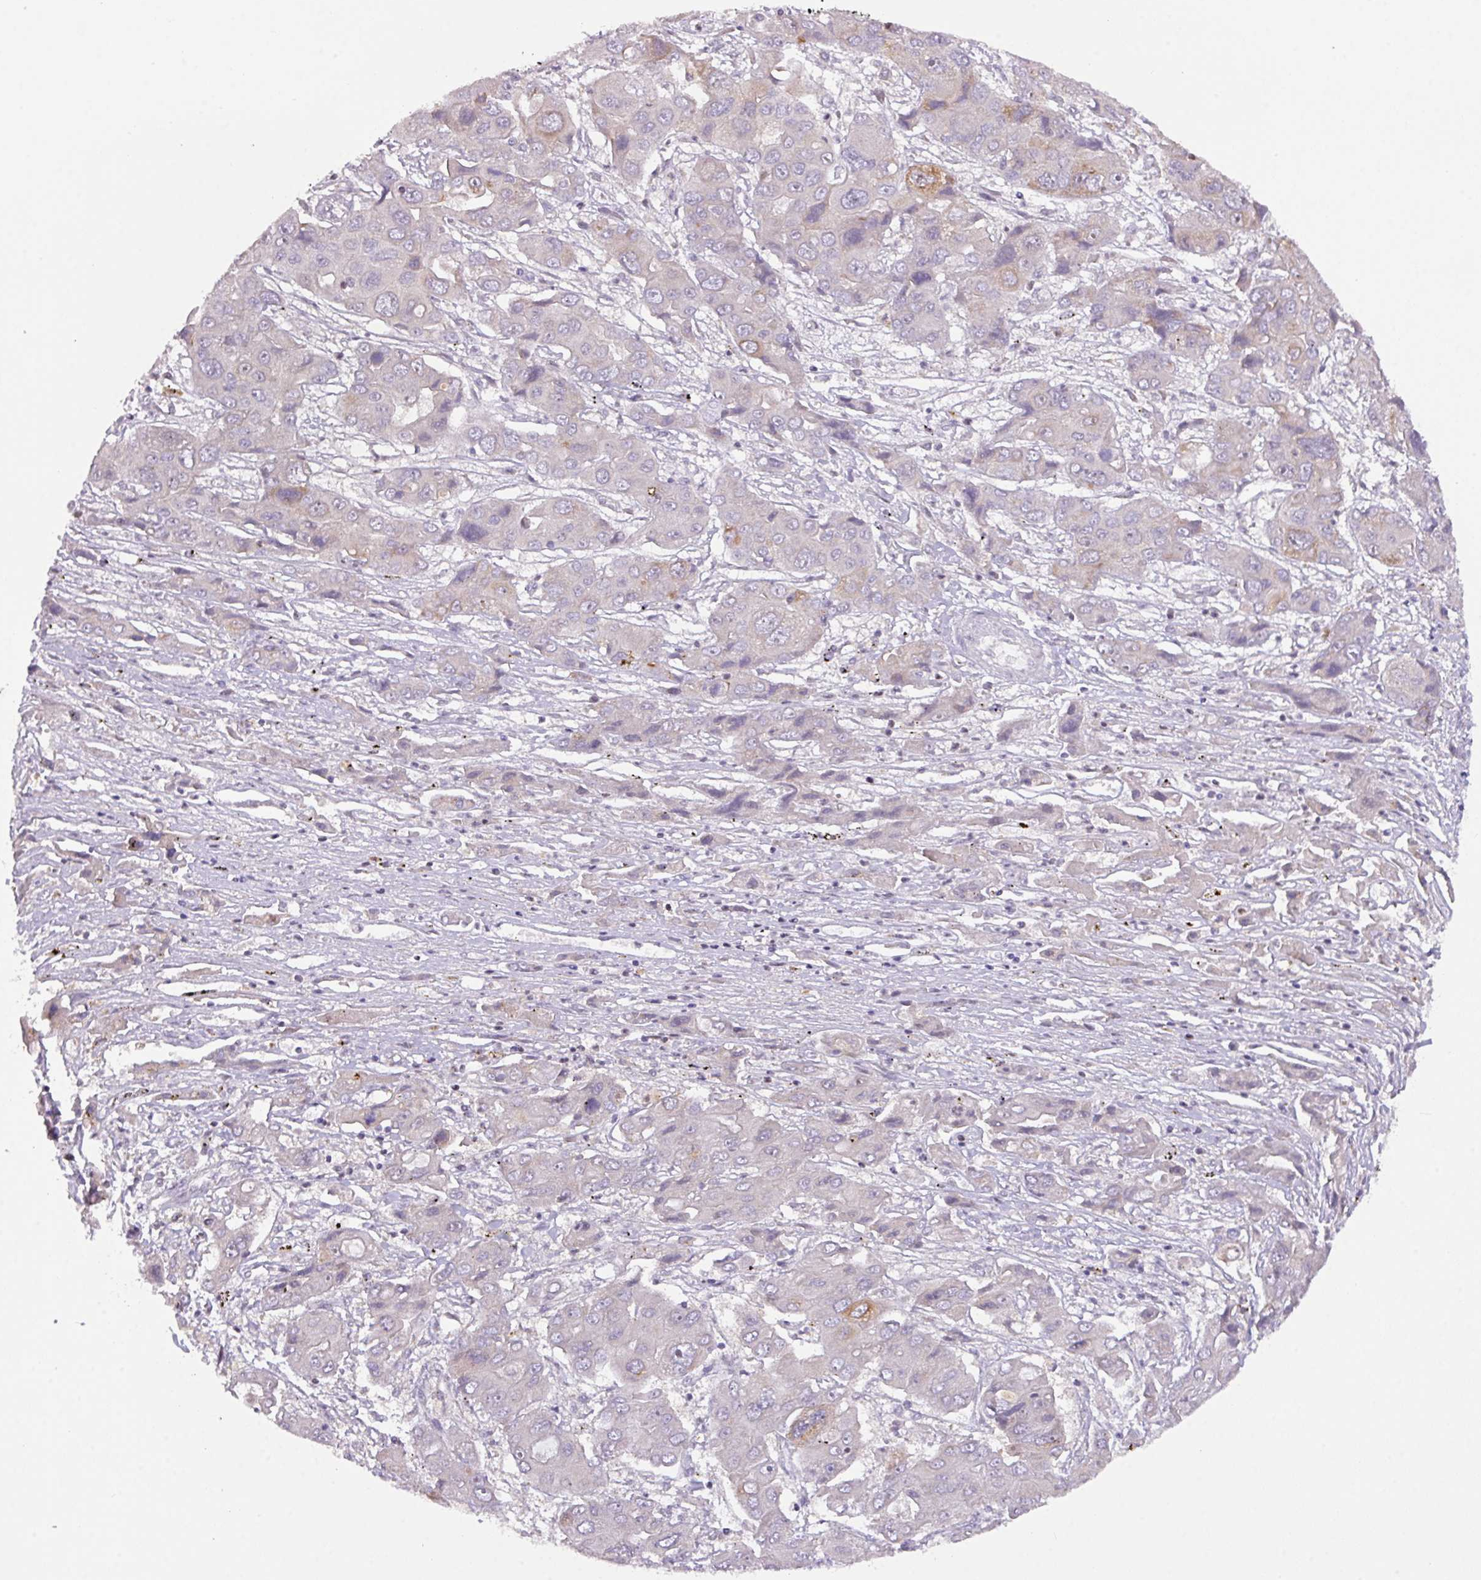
{"staining": {"intensity": "moderate", "quantity": "<25%", "location": "cytoplasmic/membranous"}, "tissue": "liver cancer", "cell_type": "Tumor cells", "image_type": "cancer", "snomed": [{"axis": "morphology", "description": "Cholangiocarcinoma"}, {"axis": "topography", "description": "Liver"}], "caption": "Moderate cytoplasmic/membranous staining for a protein is present in approximately <25% of tumor cells of cholangiocarcinoma (liver) using IHC.", "gene": "ZNF394", "patient": {"sex": "male", "age": 67}}